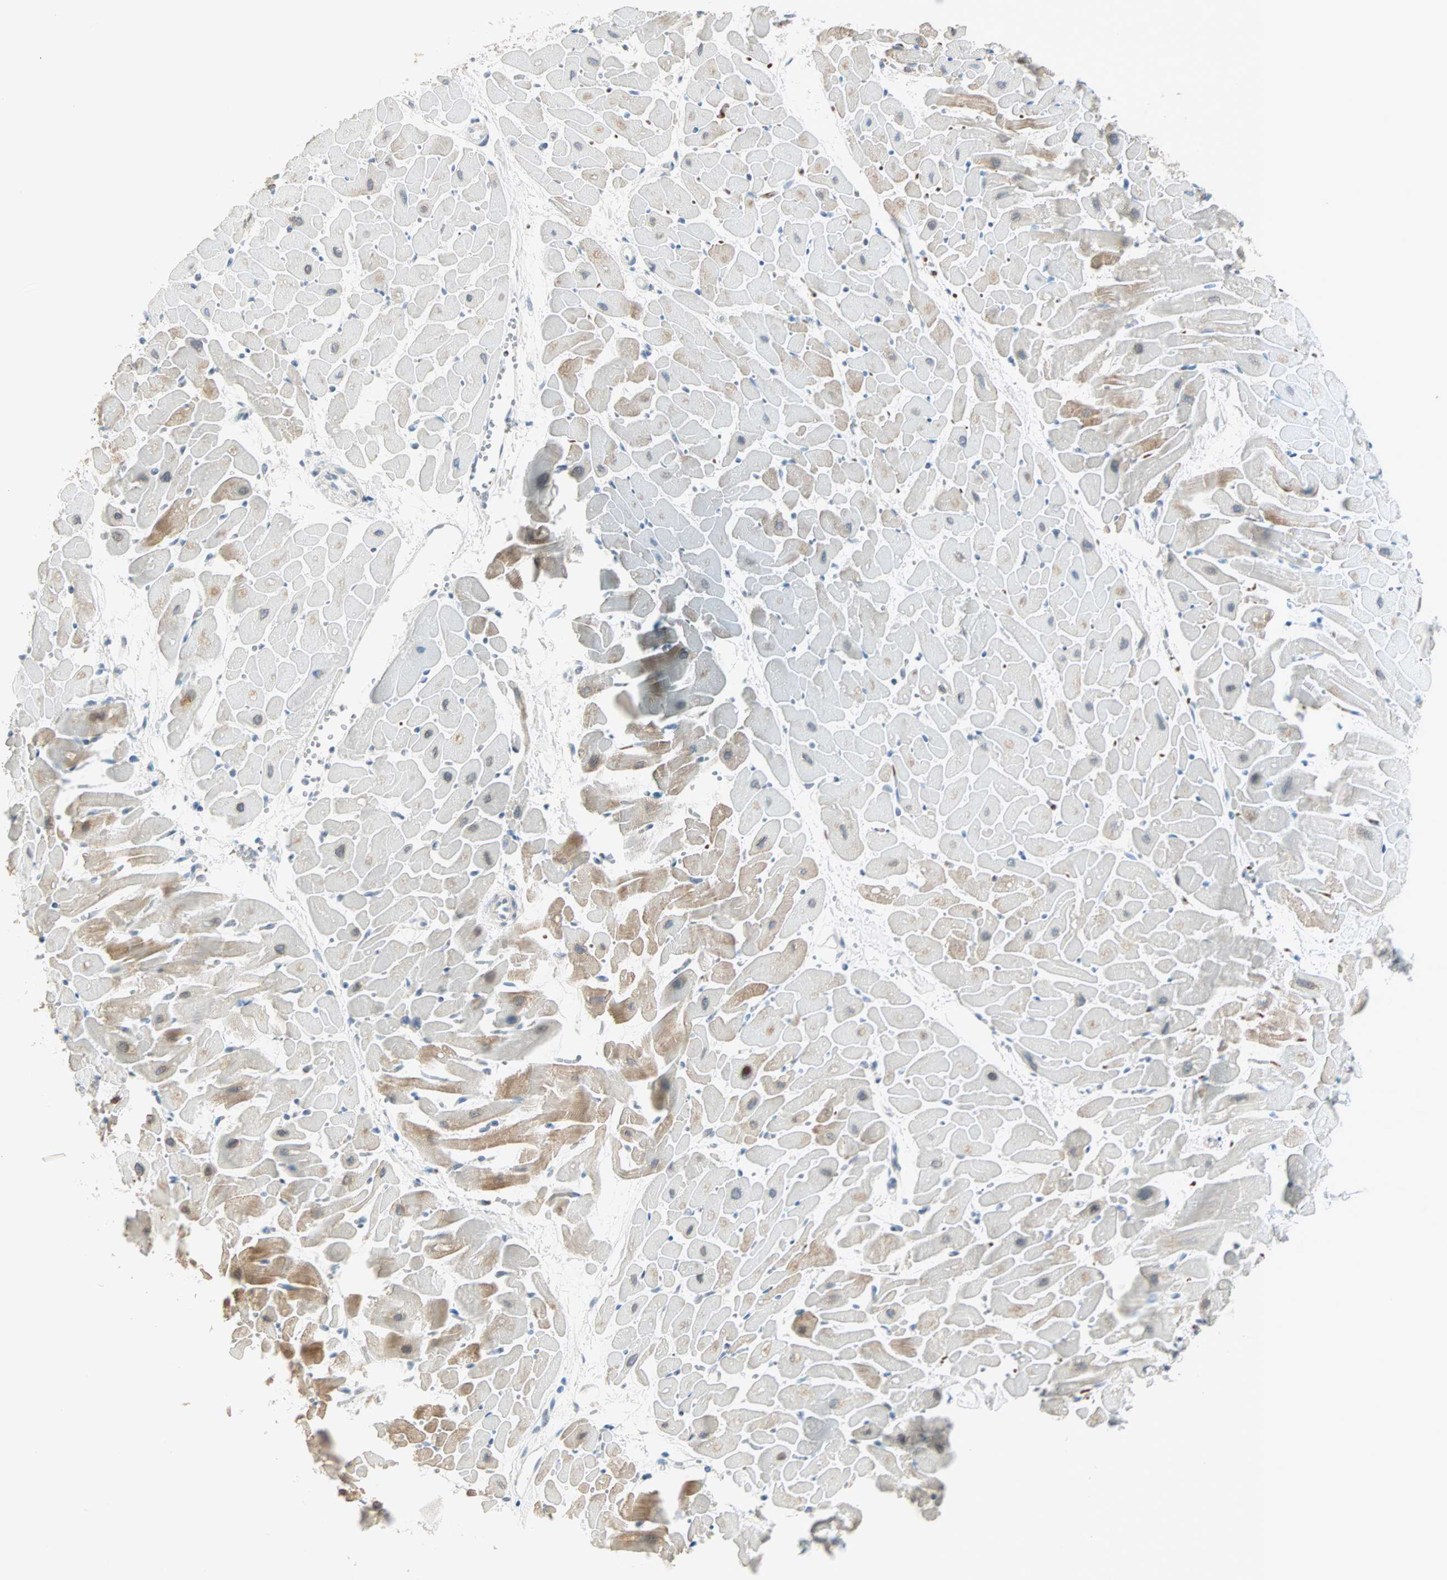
{"staining": {"intensity": "weak", "quantity": "25%-75%", "location": "cytoplasmic/membranous,nuclear"}, "tissue": "heart muscle", "cell_type": "Cardiomyocytes", "image_type": "normal", "snomed": [{"axis": "morphology", "description": "Normal tissue, NOS"}, {"axis": "topography", "description": "Heart"}], "caption": "The photomicrograph demonstrates staining of benign heart muscle, revealing weak cytoplasmic/membranous,nuclear protein staining (brown color) within cardiomyocytes.", "gene": "BCAN", "patient": {"sex": "female", "age": 19}}